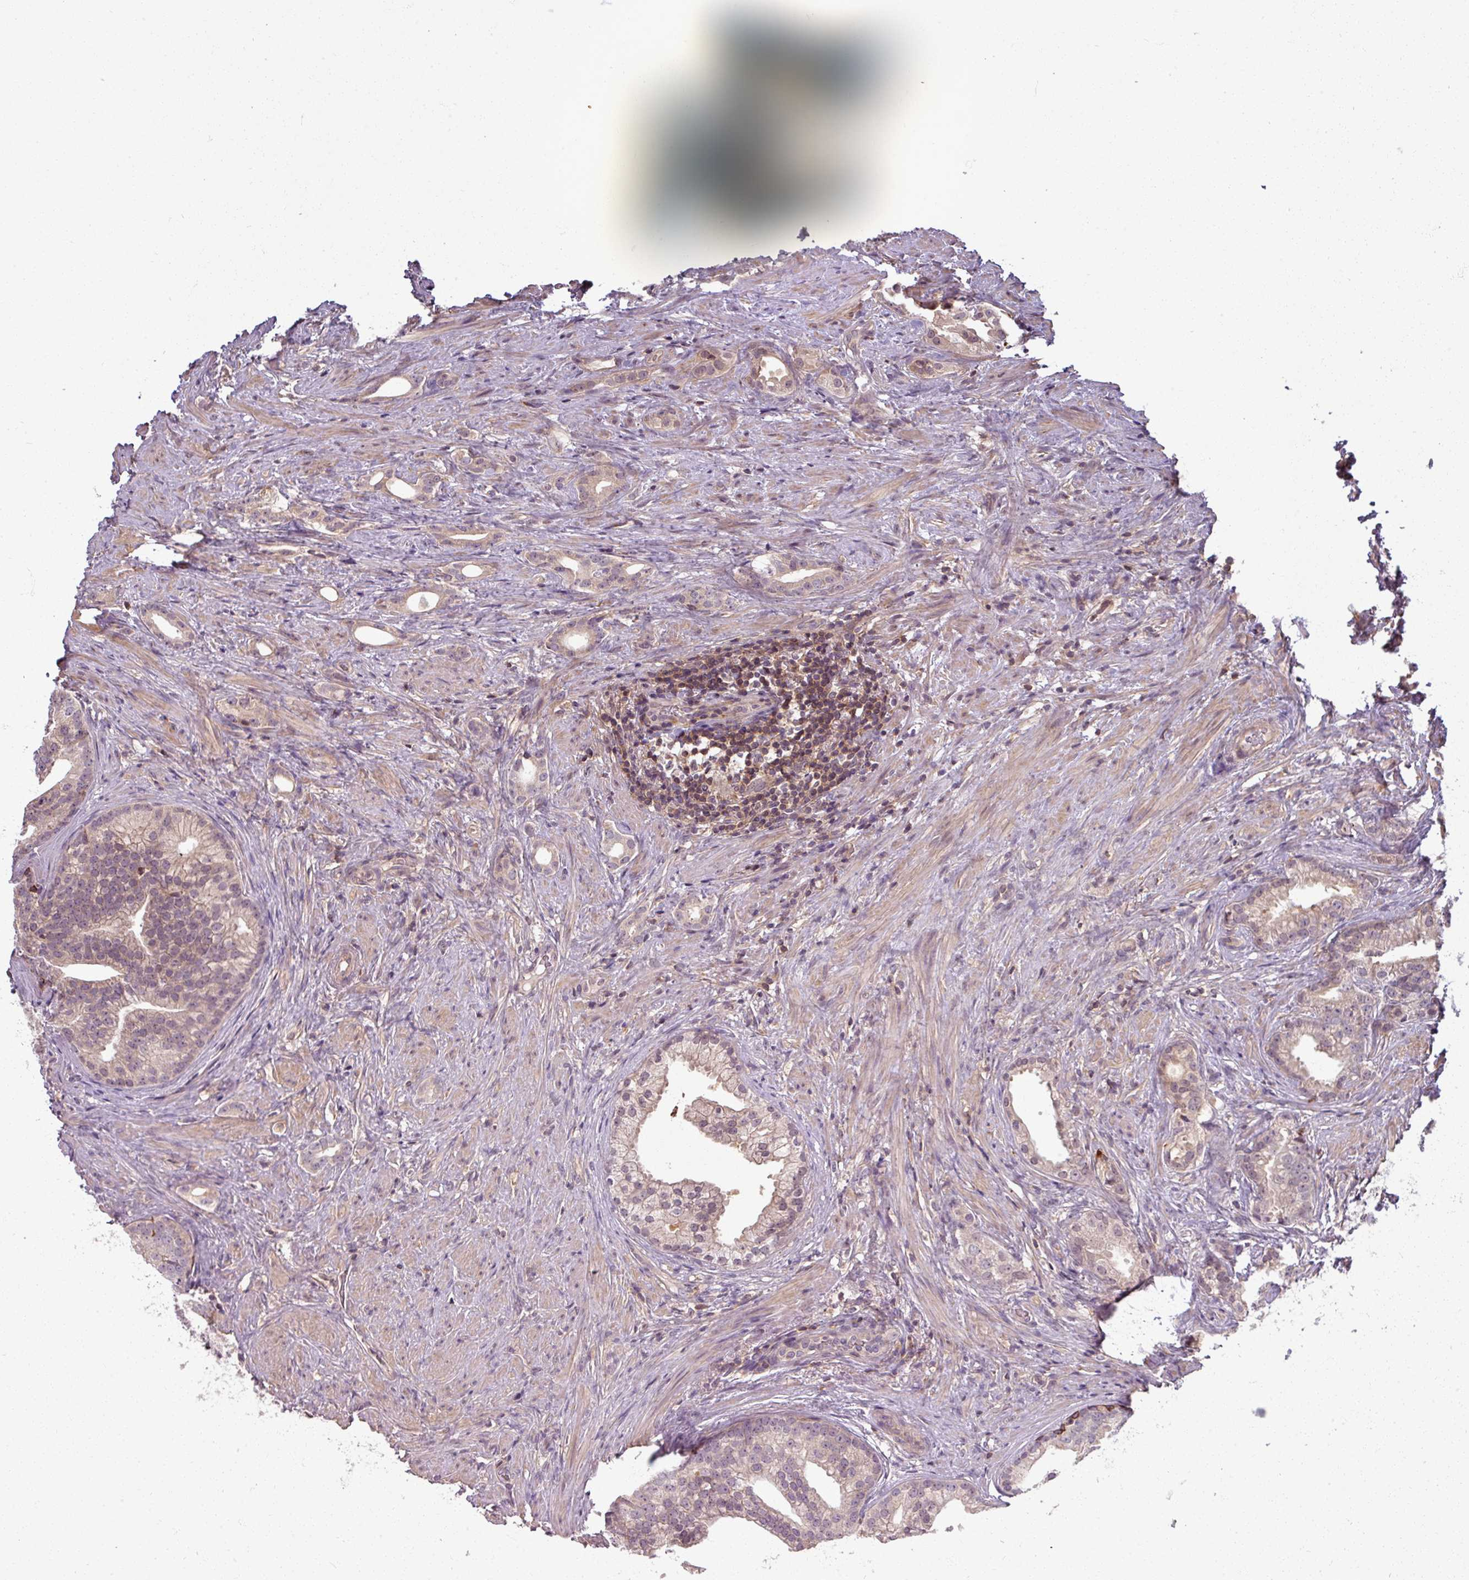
{"staining": {"intensity": "weak", "quantity": "25%-75%", "location": "cytoplasmic/membranous"}, "tissue": "prostate cancer", "cell_type": "Tumor cells", "image_type": "cancer", "snomed": [{"axis": "morphology", "description": "Adenocarcinoma, Low grade"}, {"axis": "topography", "description": "Prostate"}], "caption": "Prostate low-grade adenocarcinoma stained for a protein exhibits weak cytoplasmic/membranous positivity in tumor cells. The staining was performed using DAB to visualize the protein expression in brown, while the nuclei were stained in blue with hematoxylin (Magnification: 20x).", "gene": "TUSC3", "patient": {"sex": "male", "age": 71}}